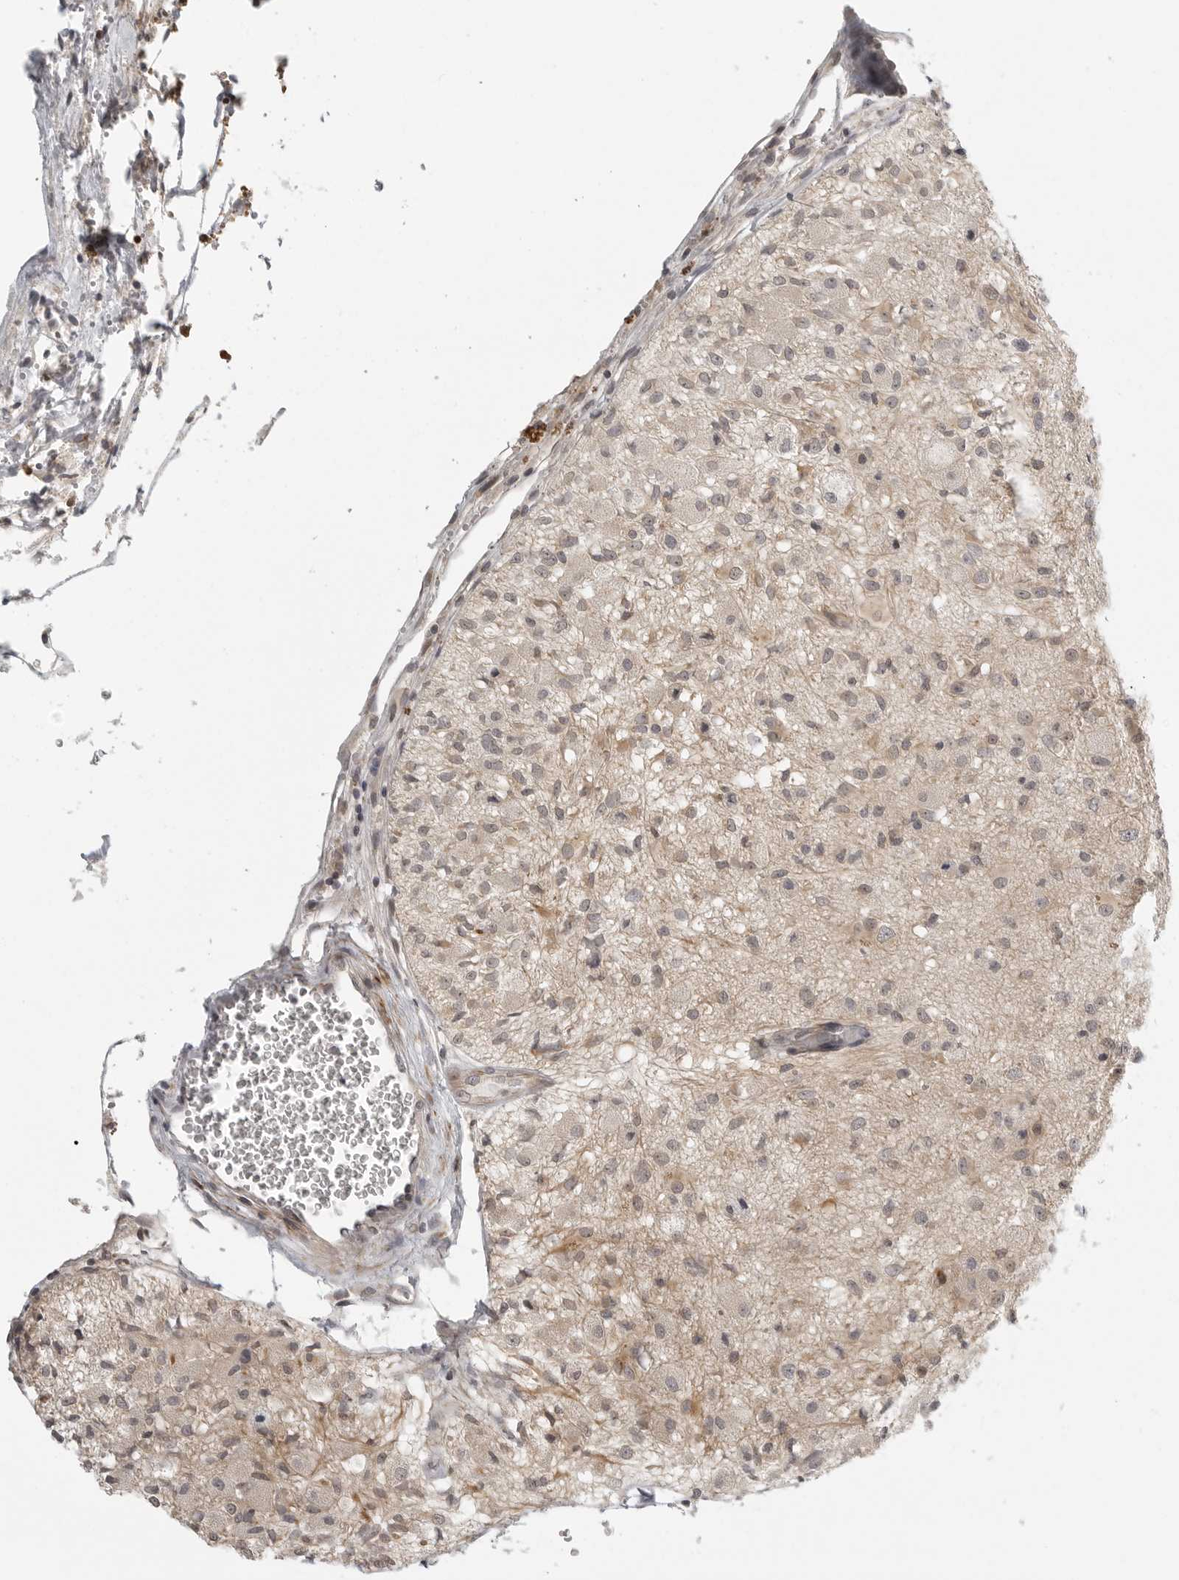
{"staining": {"intensity": "weak", "quantity": "<25%", "location": "cytoplasmic/membranous"}, "tissue": "glioma", "cell_type": "Tumor cells", "image_type": "cancer", "snomed": [{"axis": "morphology", "description": "Normal tissue, NOS"}, {"axis": "morphology", "description": "Glioma, malignant, High grade"}, {"axis": "topography", "description": "Cerebral cortex"}], "caption": "This is an immunohistochemistry (IHC) image of human glioma. There is no positivity in tumor cells.", "gene": "TUT4", "patient": {"sex": "male", "age": 77}}